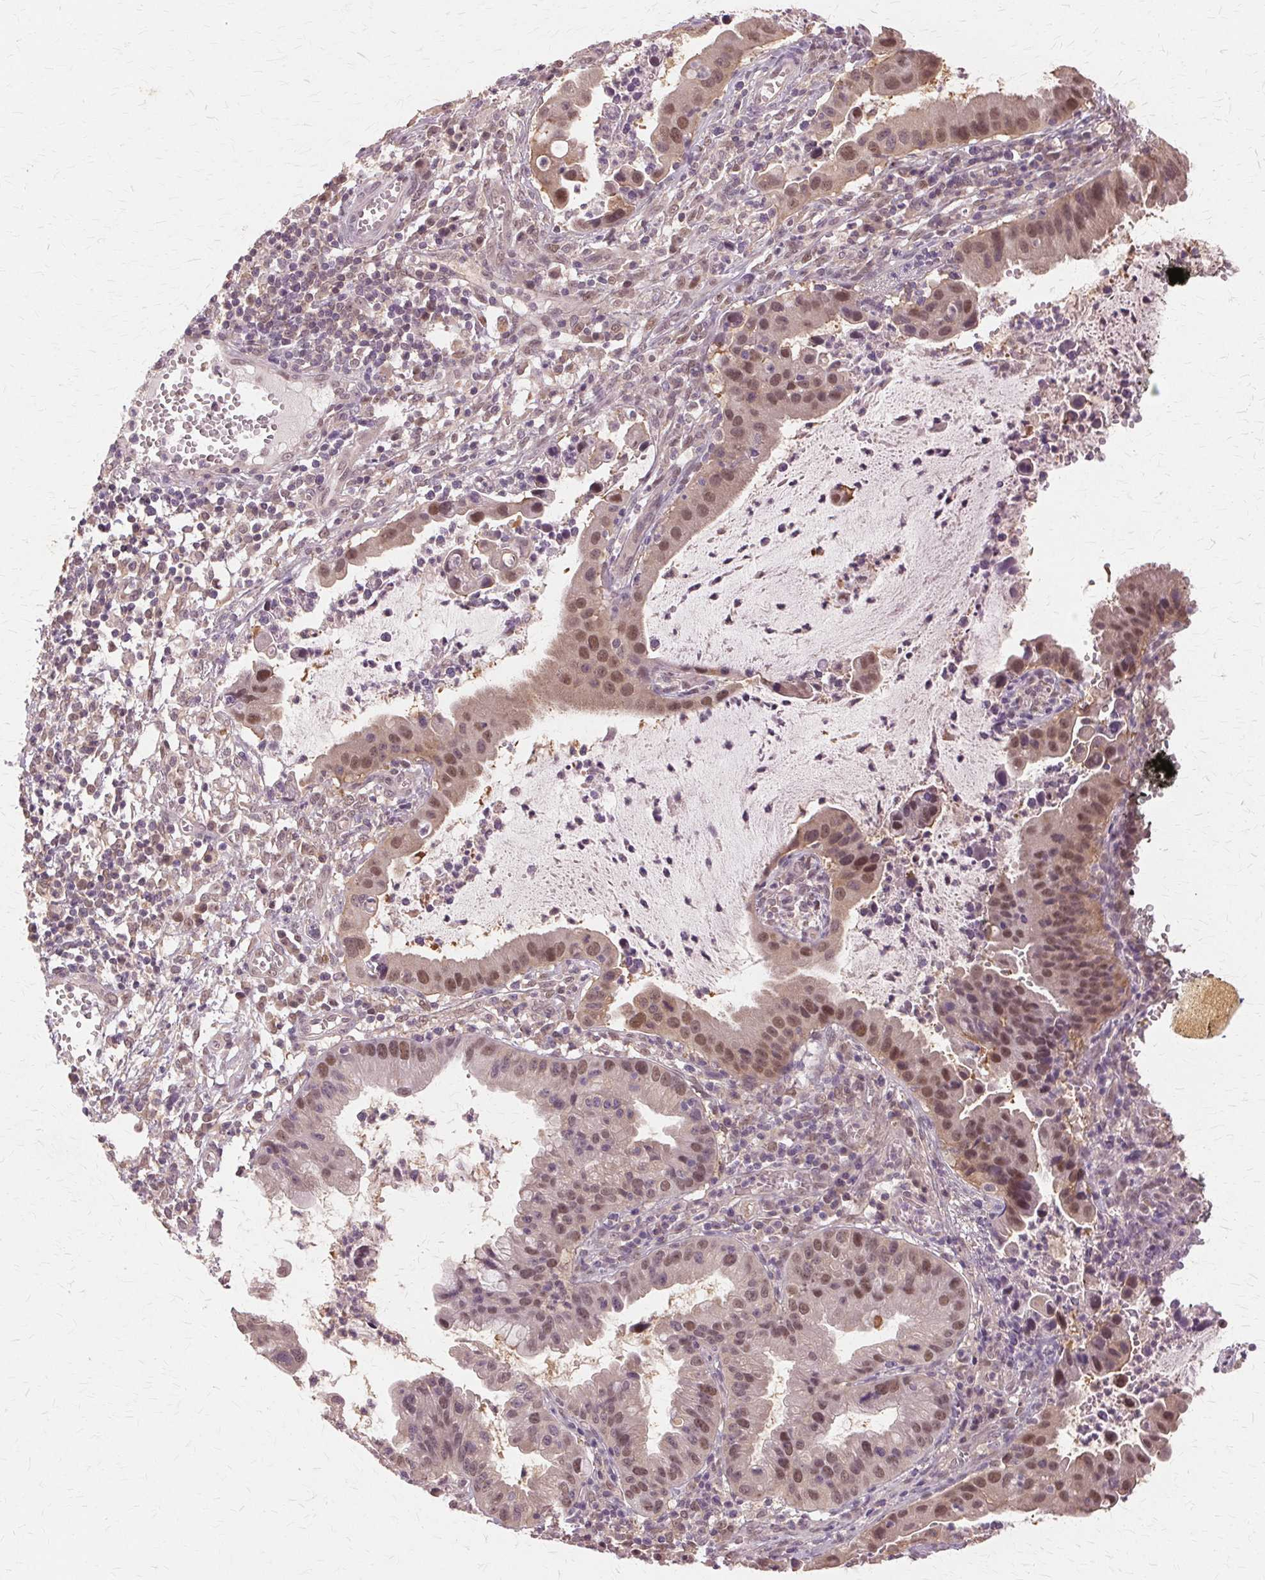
{"staining": {"intensity": "moderate", "quantity": "25%-75%", "location": "nuclear"}, "tissue": "cervical cancer", "cell_type": "Tumor cells", "image_type": "cancer", "snomed": [{"axis": "morphology", "description": "Adenocarcinoma, NOS"}, {"axis": "topography", "description": "Cervix"}], "caption": "Immunohistochemical staining of human adenocarcinoma (cervical) shows moderate nuclear protein positivity in about 25%-75% of tumor cells. (IHC, brightfield microscopy, high magnification).", "gene": "PRMT5", "patient": {"sex": "female", "age": 34}}